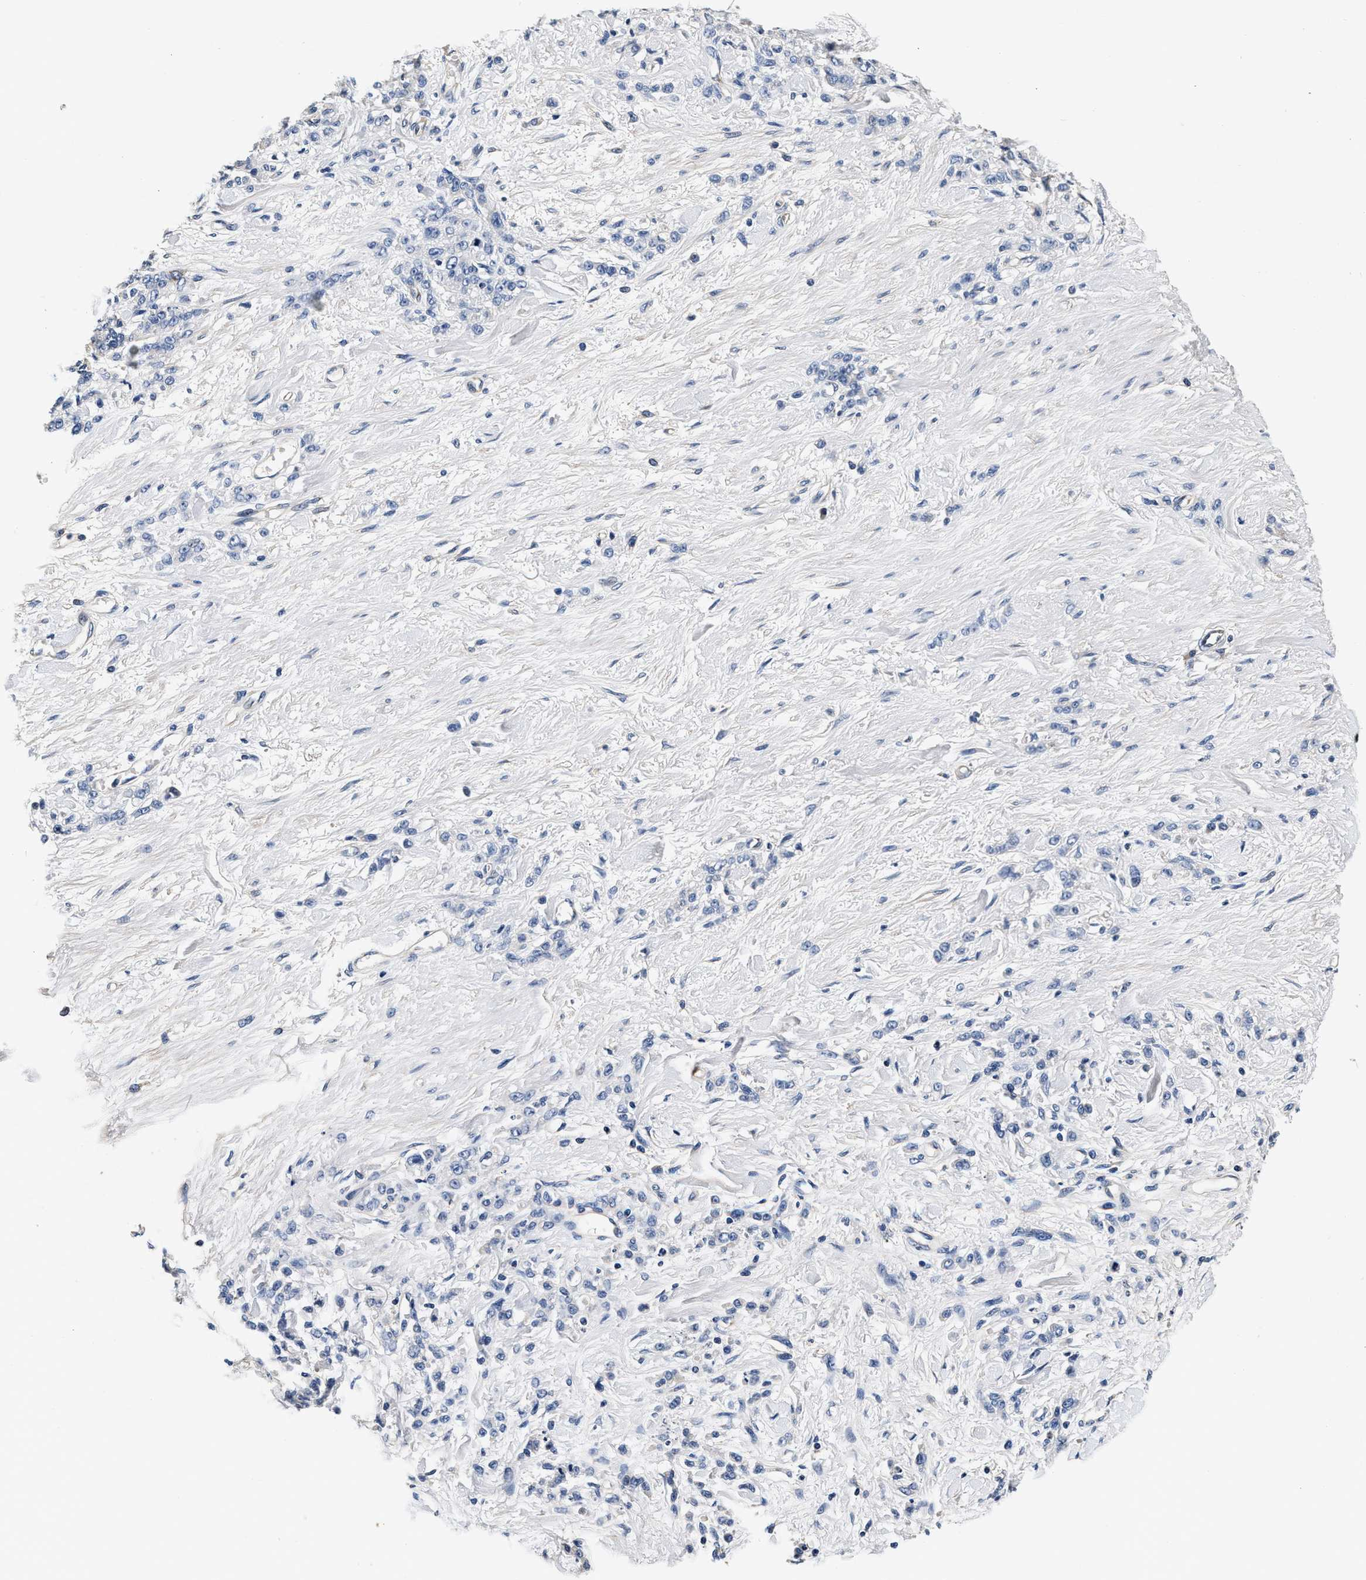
{"staining": {"intensity": "negative", "quantity": "none", "location": "none"}, "tissue": "stomach cancer", "cell_type": "Tumor cells", "image_type": "cancer", "snomed": [{"axis": "morphology", "description": "Normal tissue, NOS"}, {"axis": "morphology", "description": "Adenocarcinoma, NOS"}, {"axis": "topography", "description": "Stomach"}], "caption": "DAB immunohistochemical staining of adenocarcinoma (stomach) reveals no significant positivity in tumor cells.", "gene": "ABCG8", "patient": {"sex": "male", "age": 82}}